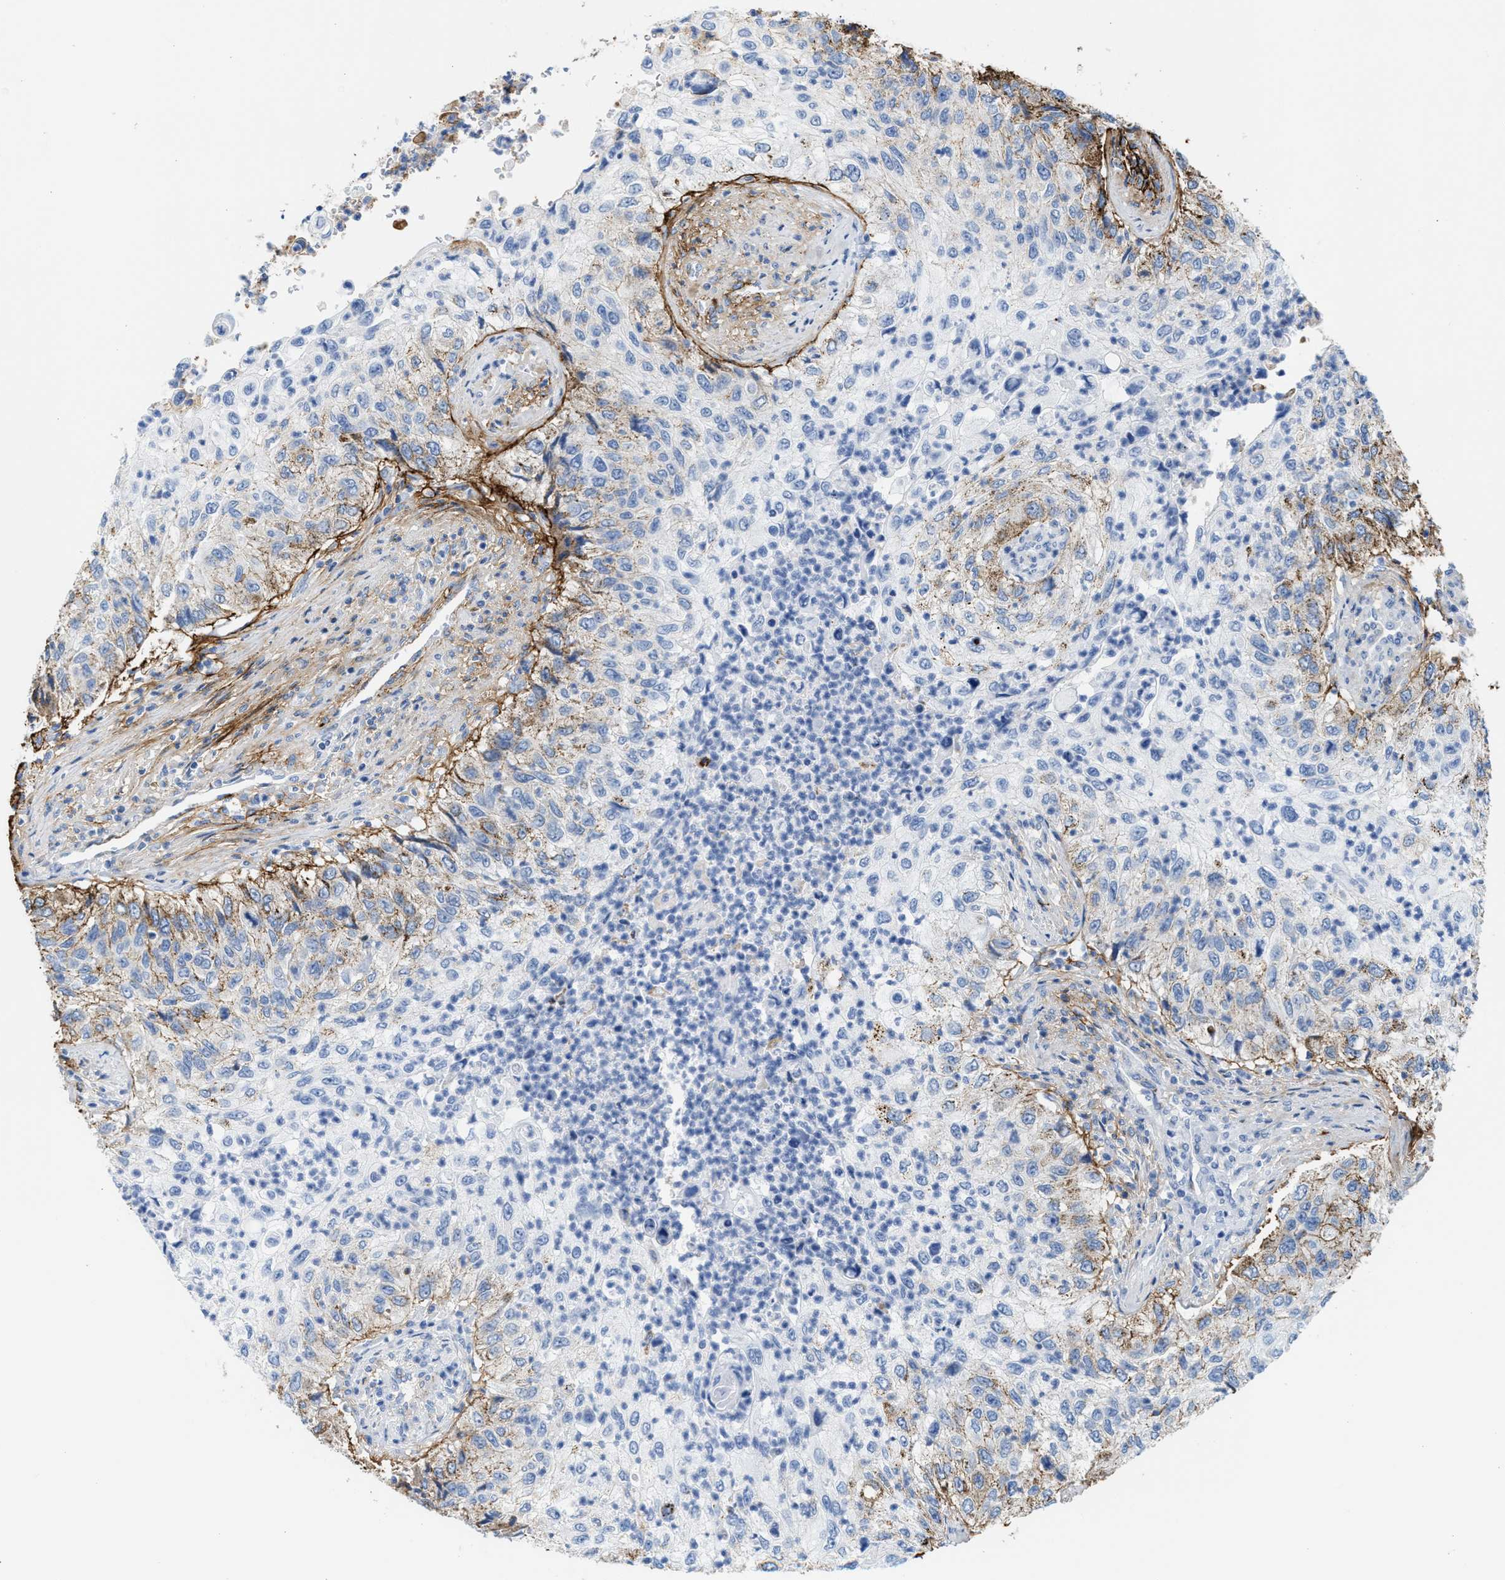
{"staining": {"intensity": "weak", "quantity": "25%-75%", "location": "cytoplasmic/membranous"}, "tissue": "urothelial cancer", "cell_type": "Tumor cells", "image_type": "cancer", "snomed": [{"axis": "morphology", "description": "Urothelial carcinoma, High grade"}, {"axis": "topography", "description": "Urinary bladder"}], "caption": "Immunohistochemistry (IHC) of urothelial carcinoma (high-grade) reveals low levels of weak cytoplasmic/membranous positivity in about 25%-75% of tumor cells.", "gene": "TNR", "patient": {"sex": "female", "age": 60}}